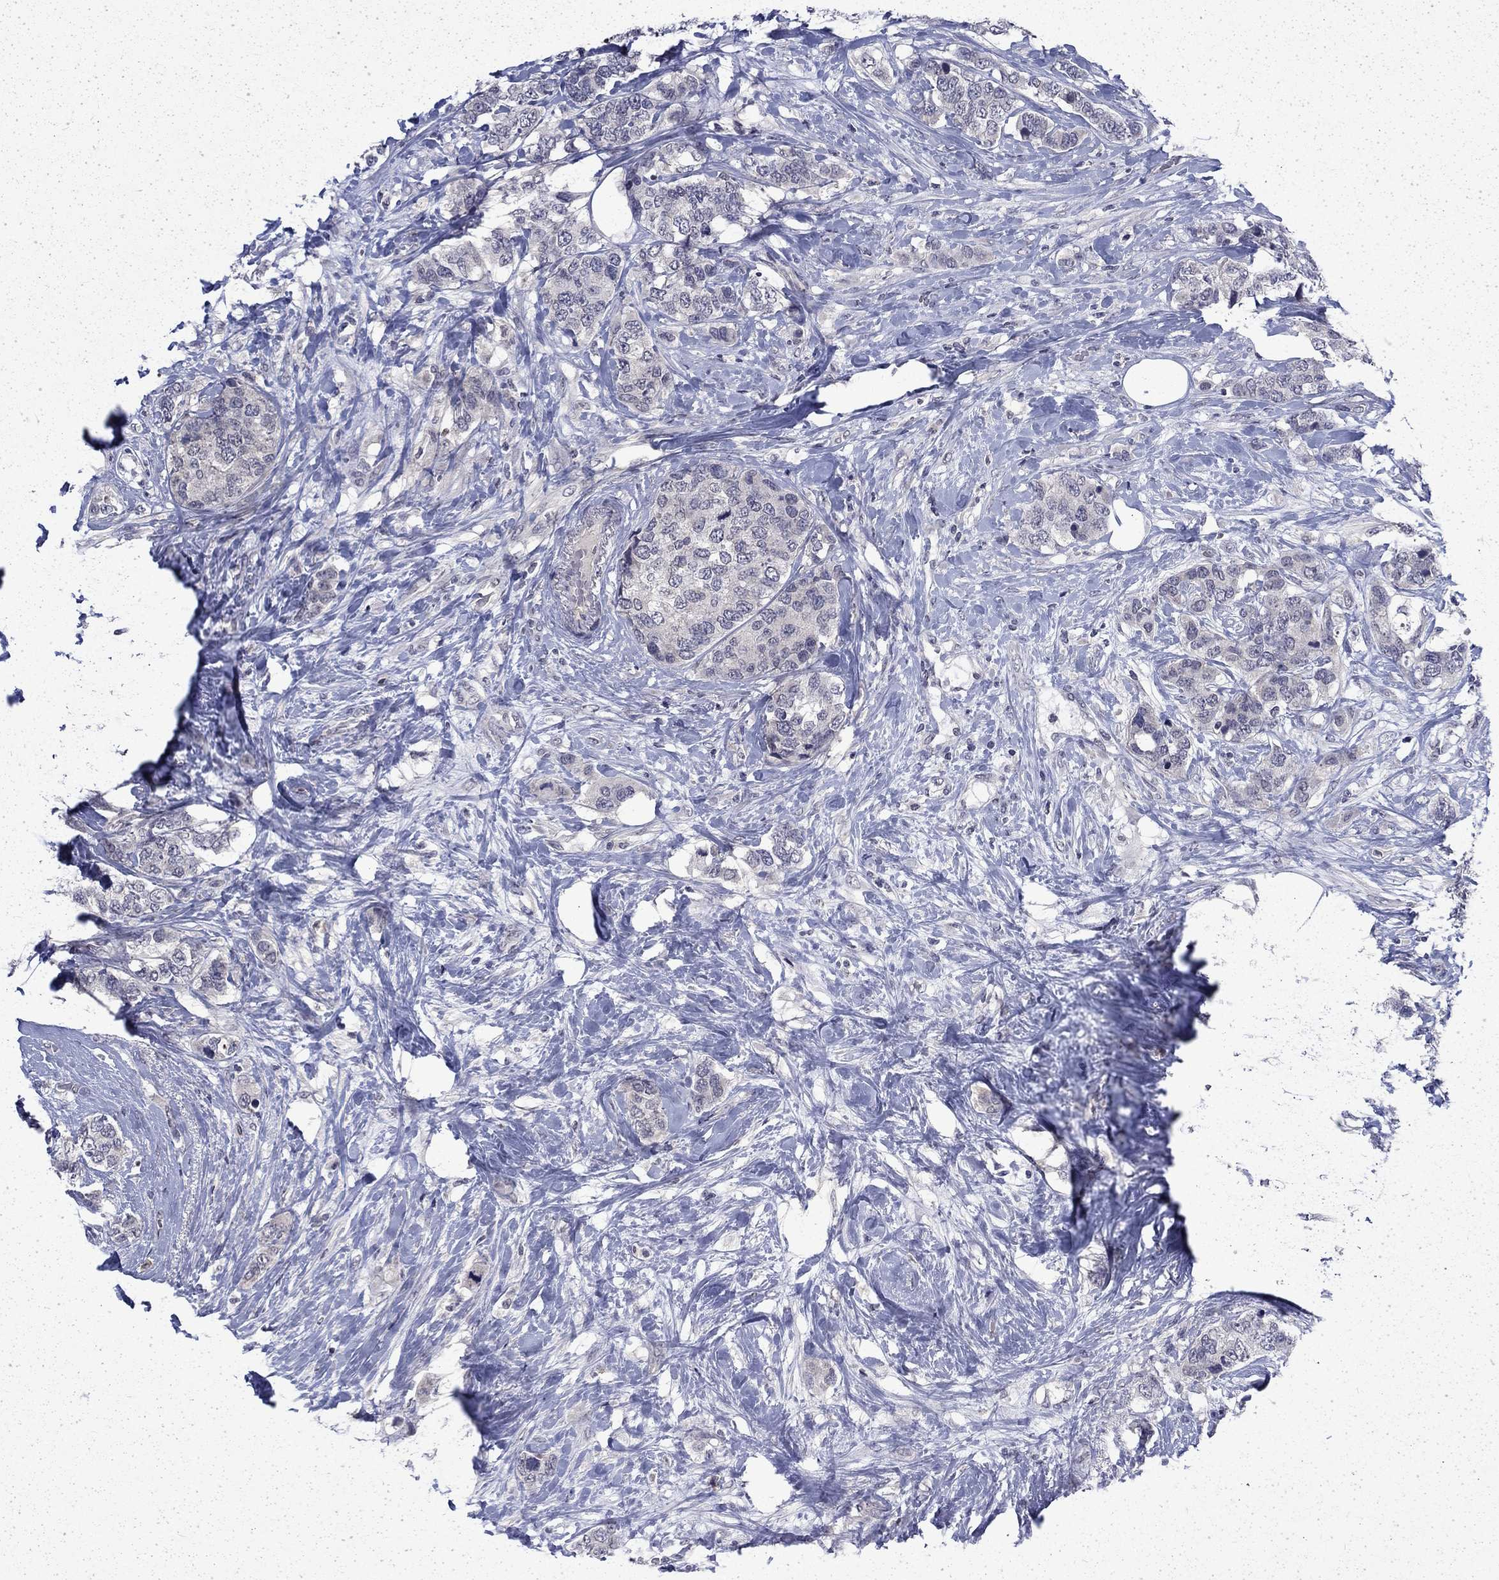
{"staining": {"intensity": "negative", "quantity": "none", "location": "none"}, "tissue": "breast cancer", "cell_type": "Tumor cells", "image_type": "cancer", "snomed": [{"axis": "morphology", "description": "Lobular carcinoma"}, {"axis": "topography", "description": "Breast"}], "caption": "Immunohistochemical staining of human breast lobular carcinoma displays no significant staining in tumor cells.", "gene": "CHAT", "patient": {"sex": "female", "age": 59}}